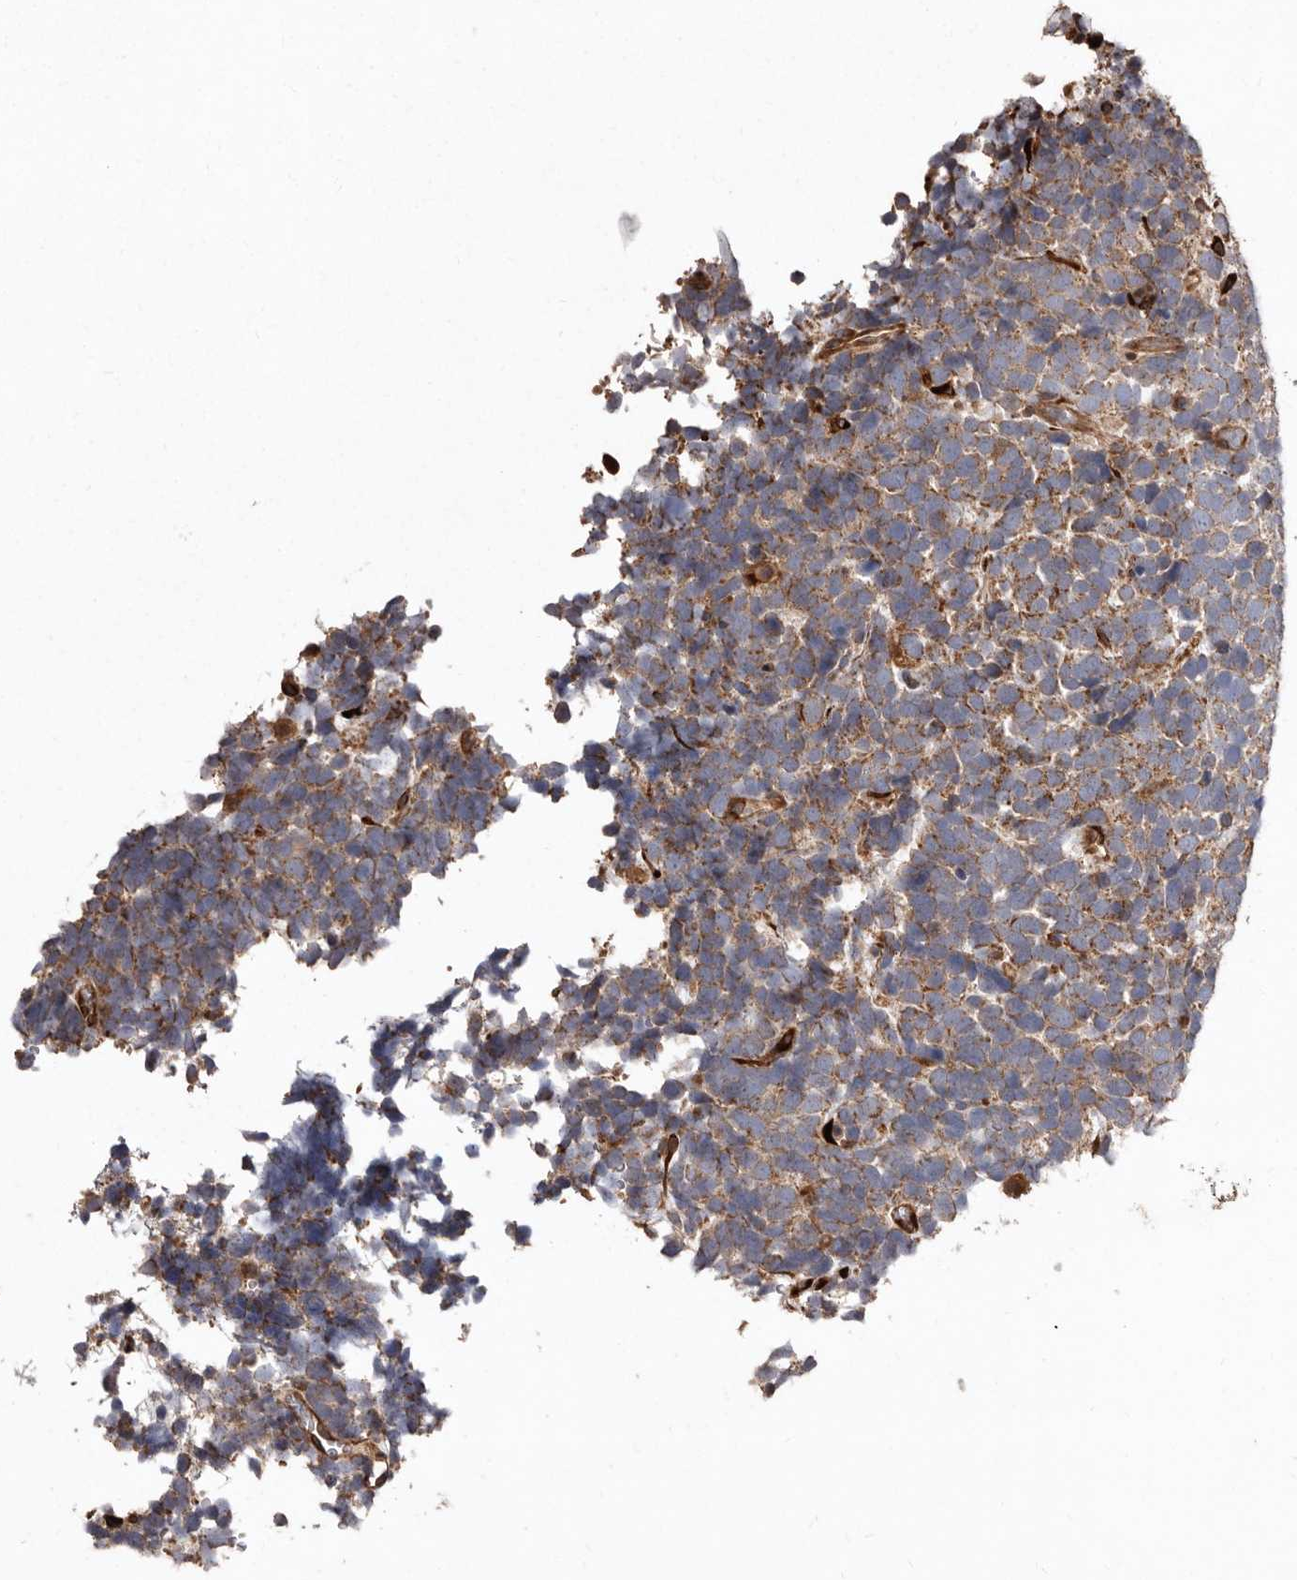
{"staining": {"intensity": "moderate", "quantity": ">75%", "location": "cytoplasmic/membranous"}, "tissue": "urothelial cancer", "cell_type": "Tumor cells", "image_type": "cancer", "snomed": [{"axis": "morphology", "description": "Urothelial carcinoma, High grade"}, {"axis": "topography", "description": "Urinary bladder"}], "caption": "Human urothelial carcinoma (high-grade) stained with a protein marker demonstrates moderate staining in tumor cells.", "gene": "FLAD1", "patient": {"sex": "female", "age": 82}}